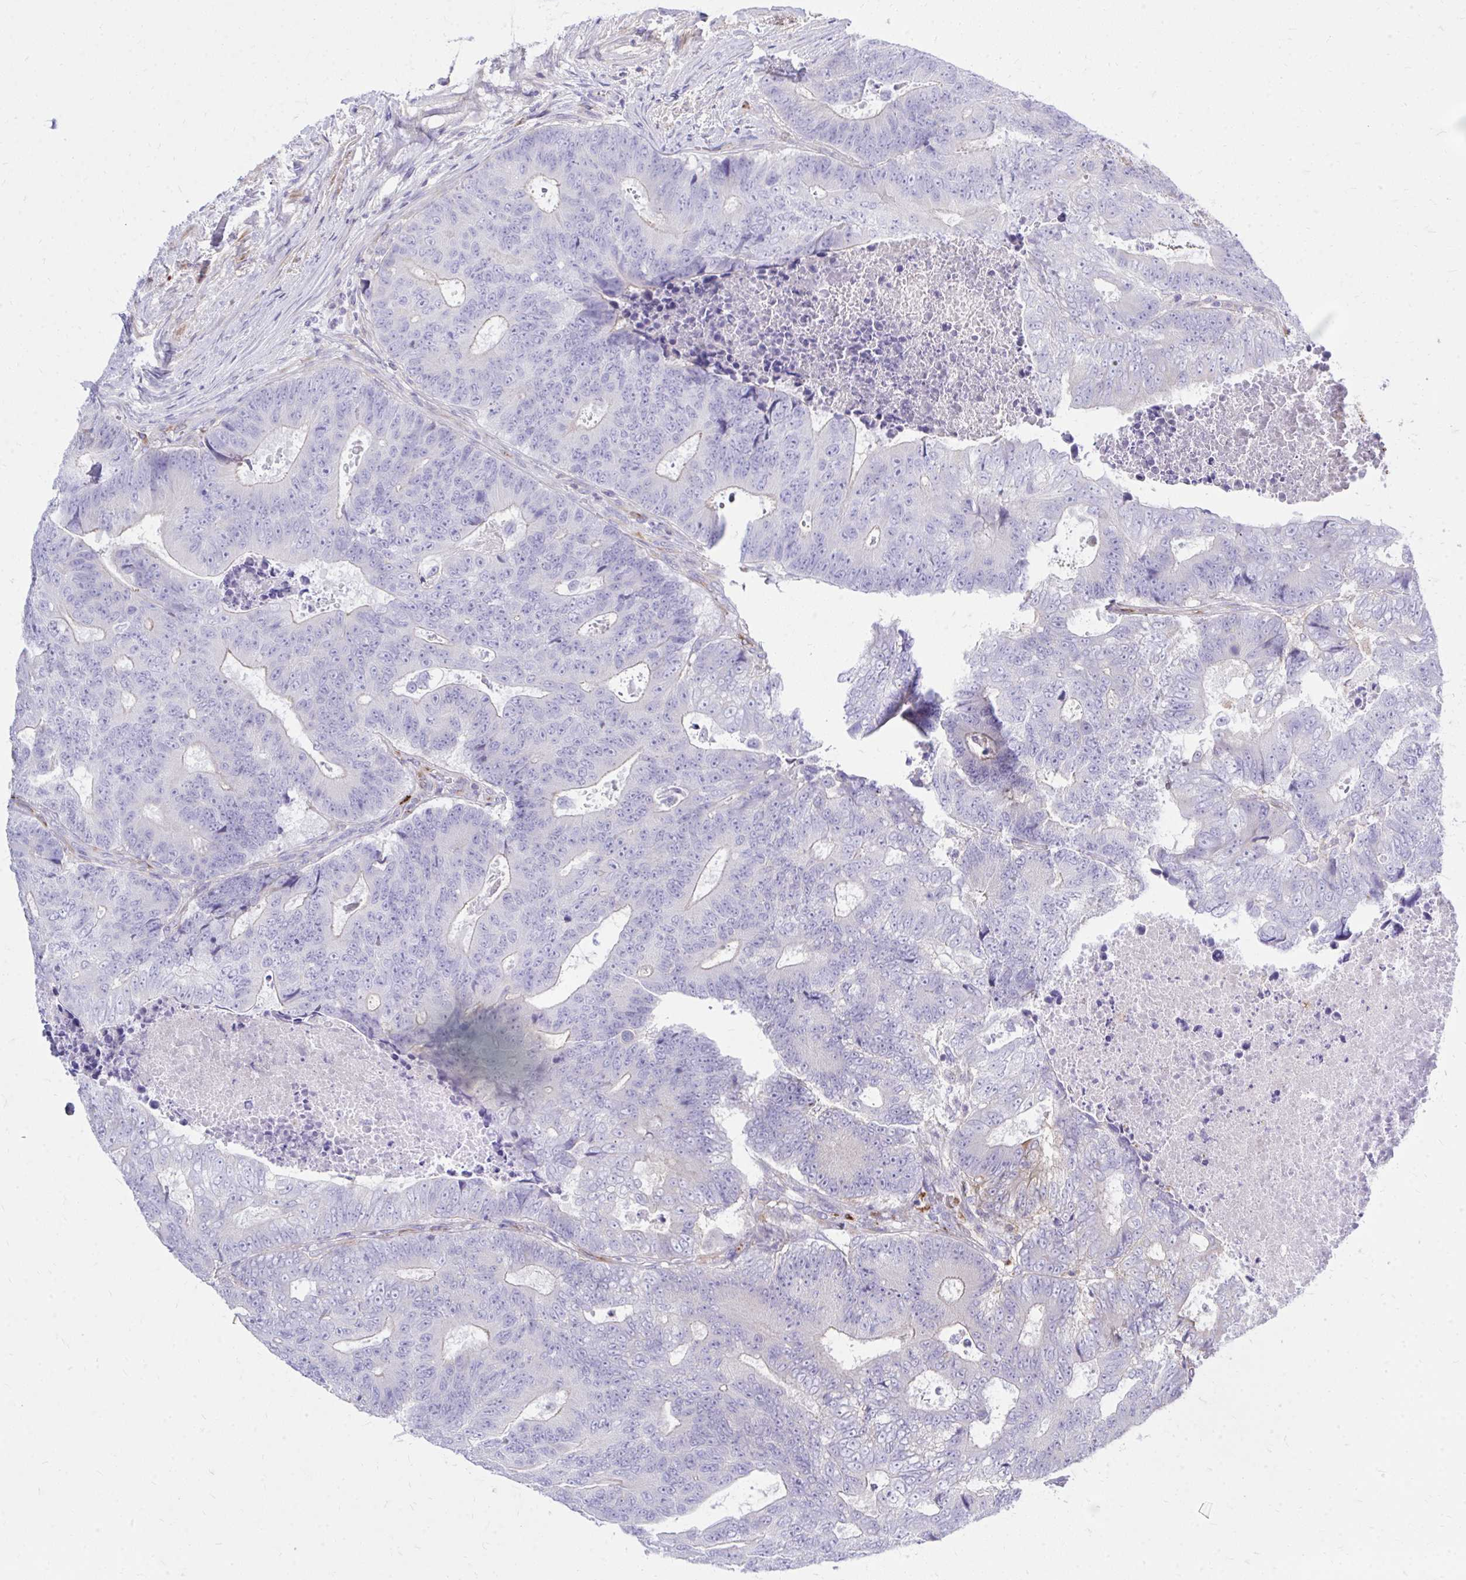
{"staining": {"intensity": "negative", "quantity": "none", "location": "none"}, "tissue": "colorectal cancer", "cell_type": "Tumor cells", "image_type": "cancer", "snomed": [{"axis": "morphology", "description": "Adenocarcinoma, NOS"}, {"axis": "topography", "description": "Colon"}], "caption": "The IHC histopathology image has no significant staining in tumor cells of colorectal adenocarcinoma tissue. The staining is performed using DAB brown chromogen with nuclei counter-stained in using hematoxylin.", "gene": "TP53I11", "patient": {"sex": "female", "age": 48}}